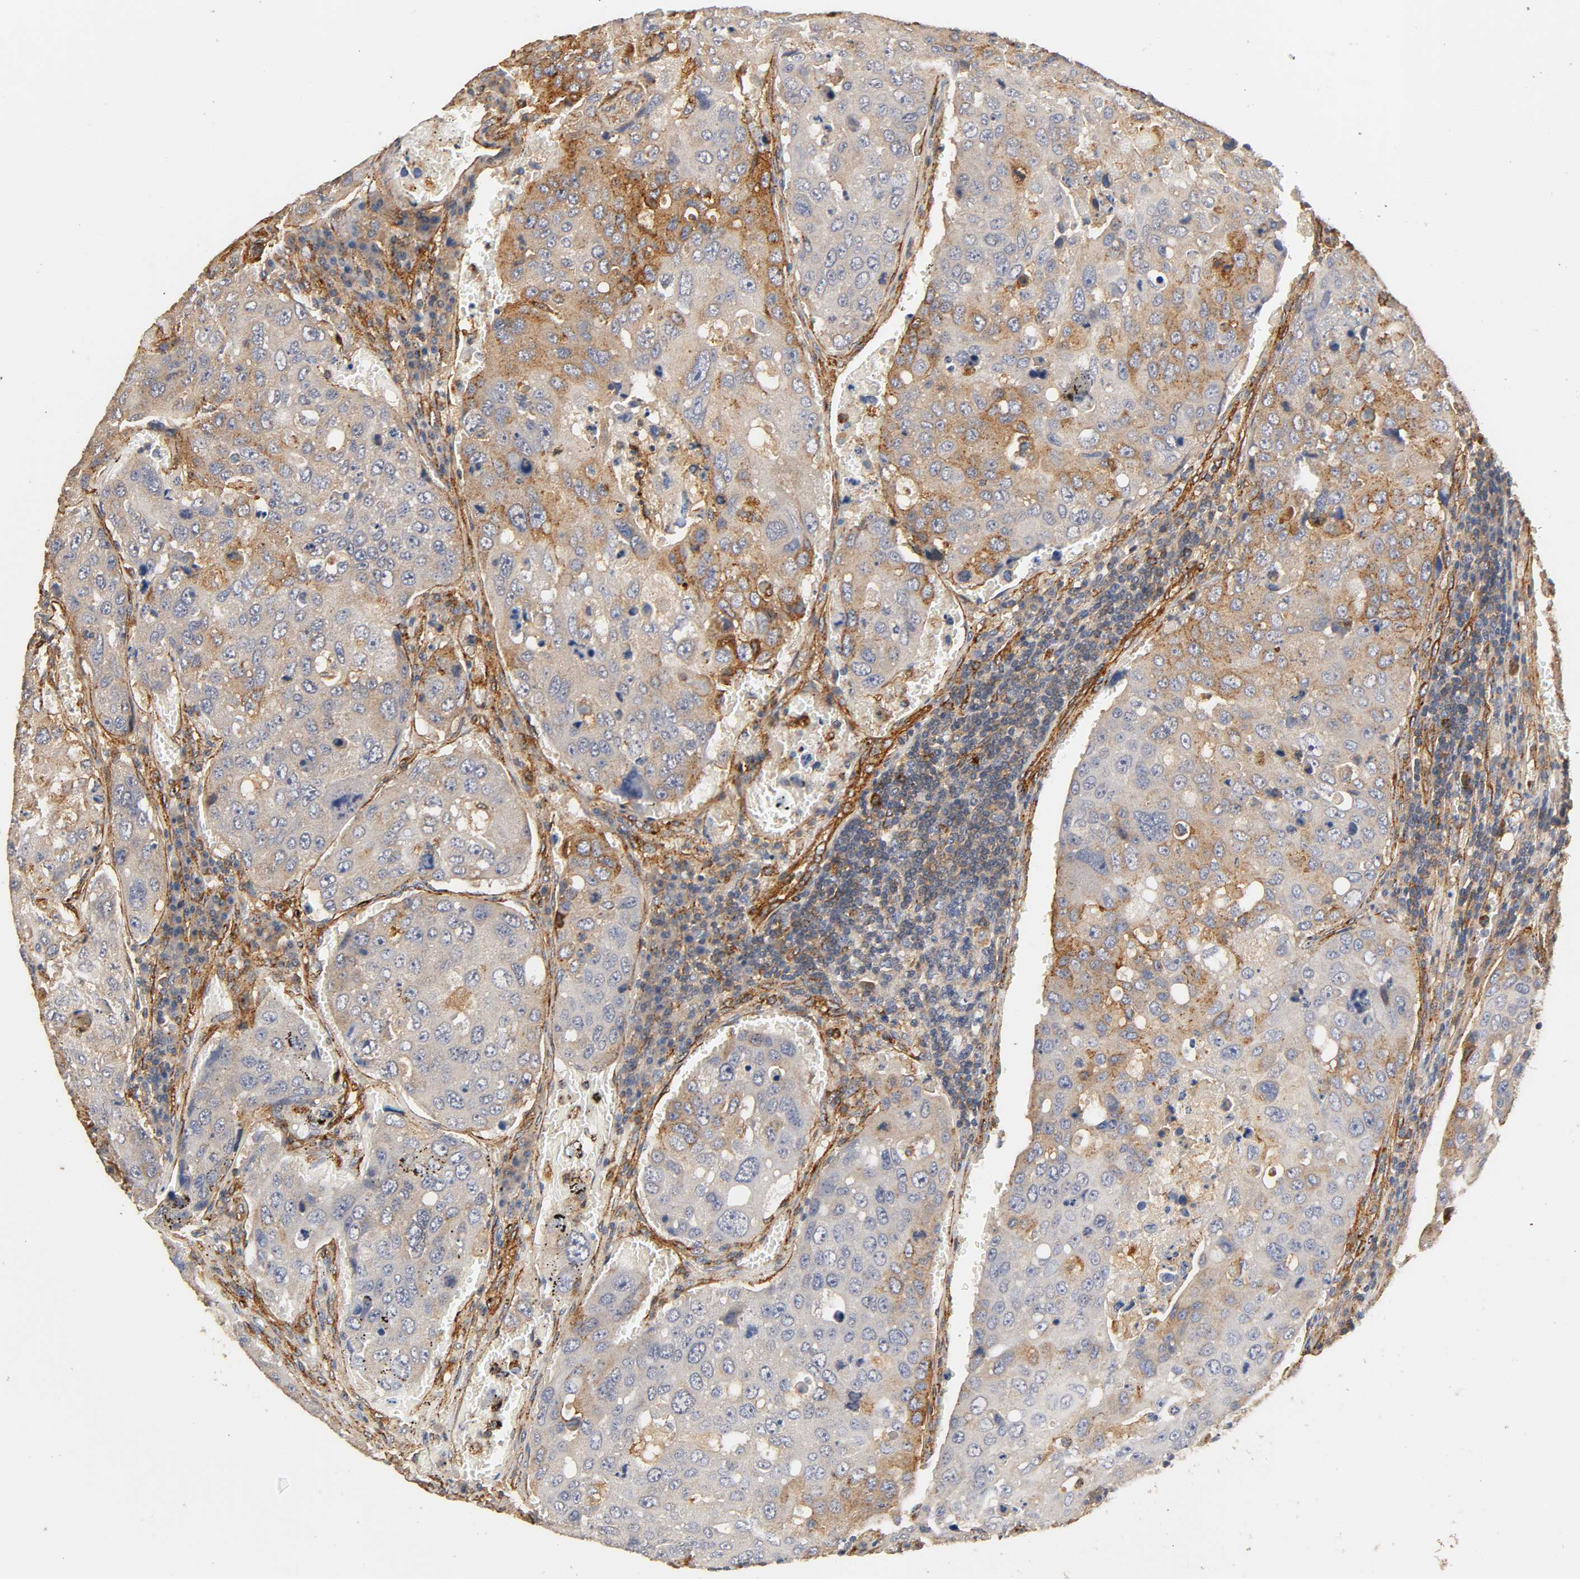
{"staining": {"intensity": "moderate", "quantity": "25%-75%", "location": "cytoplasmic/membranous"}, "tissue": "urothelial cancer", "cell_type": "Tumor cells", "image_type": "cancer", "snomed": [{"axis": "morphology", "description": "Urothelial carcinoma, High grade"}, {"axis": "topography", "description": "Lymph node"}, {"axis": "topography", "description": "Urinary bladder"}], "caption": "This is a photomicrograph of IHC staining of urothelial cancer, which shows moderate positivity in the cytoplasmic/membranous of tumor cells.", "gene": "IFITM3", "patient": {"sex": "male", "age": 51}}